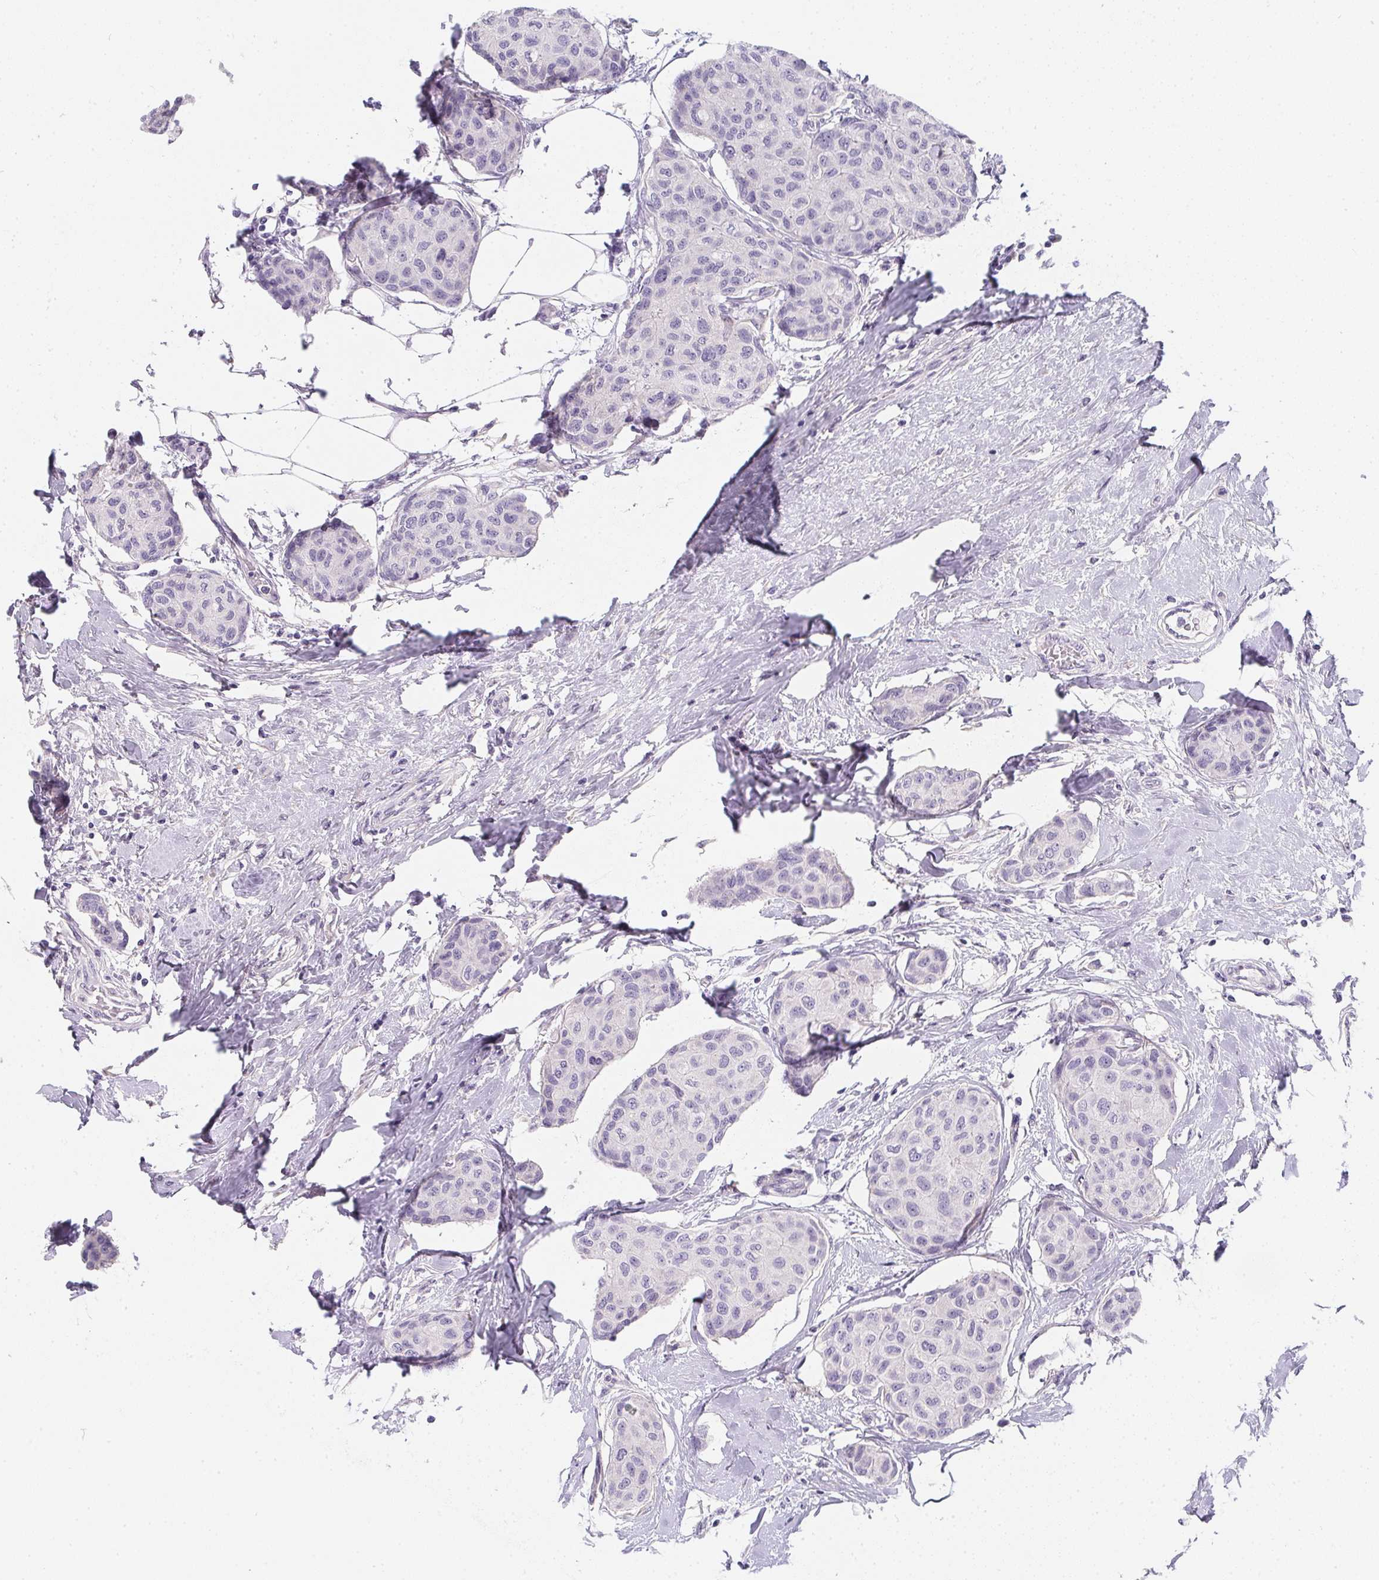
{"staining": {"intensity": "negative", "quantity": "none", "location": "none"}, "tissue": "breast cancer", "cell_type": "Tumor cells", "image_type": "cancer", "snomed": [{"axis": "morphology", "description": "Duct carcinoma"}, {"axis": "topography", "description": "Breast"}], "caption": "IHC micrograph of infiltrating ductal carcinoma (breast) stained for a protein (brown), which demonstrates no expression in tumor cells.", "gene": "MAP1A", "patient": {"sex": "female", "age": 80}}